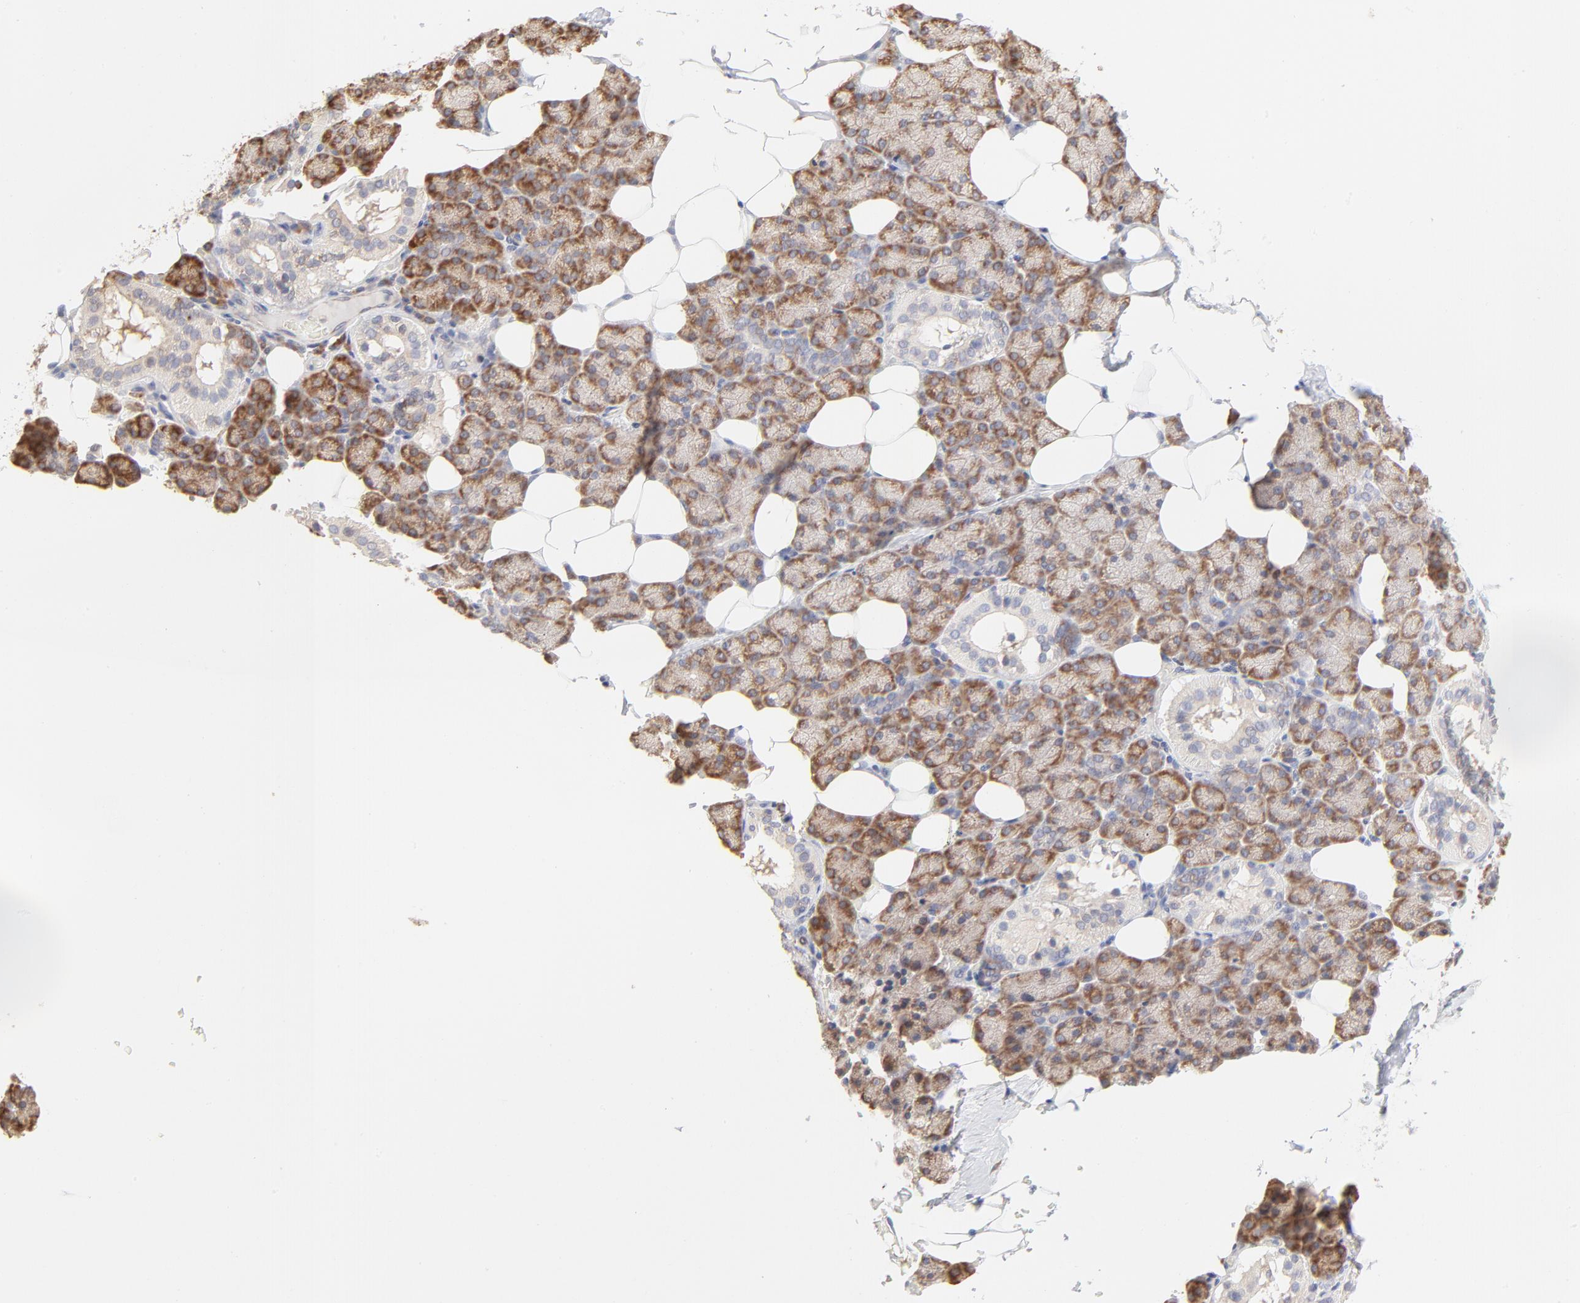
{"staining": {"intensity": "moderate", "quantity": ">75%", "location": "cytoplasmic/membranous"}, "tissue": "salivary gland", "cell_type": "Glandular cells", "image_type": "normal", "snomed": [{"axis": "morphology", "description": "Normal tissue, NOS"}, {"axis": "topography", "description": "Lymph node"}, {"axis": "topography", "description": "Salivary gland"}], "caption": "Protein expression analysis of normal human salivary gland reveals moderate cytoplasmic/membranous expression in approximately >75% of glandular cells. Ihc stains the protein in brown and the nuclei are stained blue.", "gene": "RPS21", "patient": {"sex": "male", "age": 8}}